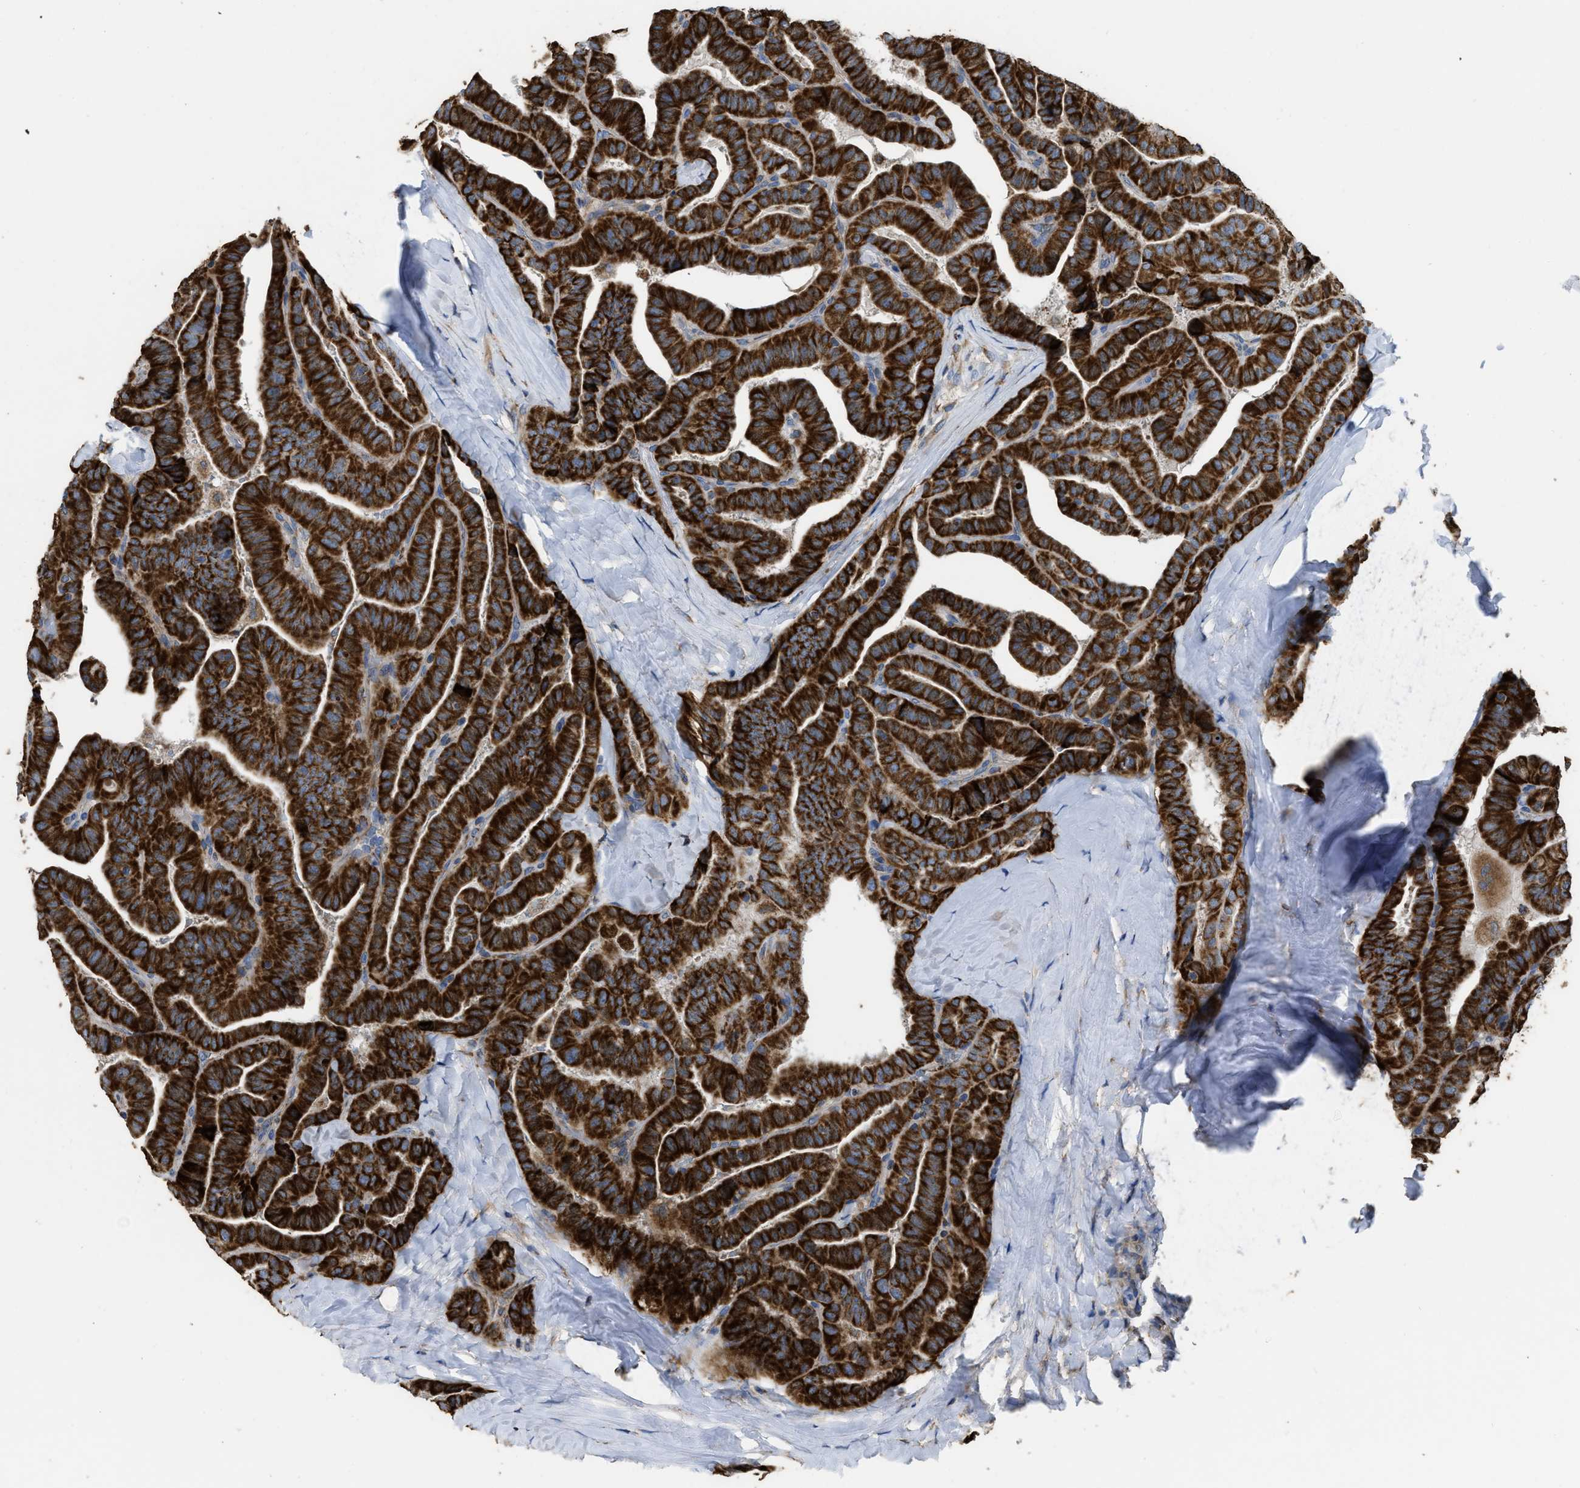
{"staining": {"intensity": "strong", "quantity": ">75%", "location": "cytoplasmic/membranous"}, "tissue": "thyroid cancer", "cell_type": "Tumor cells", "image_type": "cancer", "snomed": [{"axis": "morphology", "description": "Papillary adenocarcinoma, NOS"}, {"axis": "topography", "description": "Thyroid gland"}], "caption": "A micrograph of papillary adenocarcinoma (thyroid) stained for a protein demonstrates strong cytoplasmic/membranous brown staining in tumor cells.", "gene": "AK2", "patient": {"sex": "male", "age": 77}}